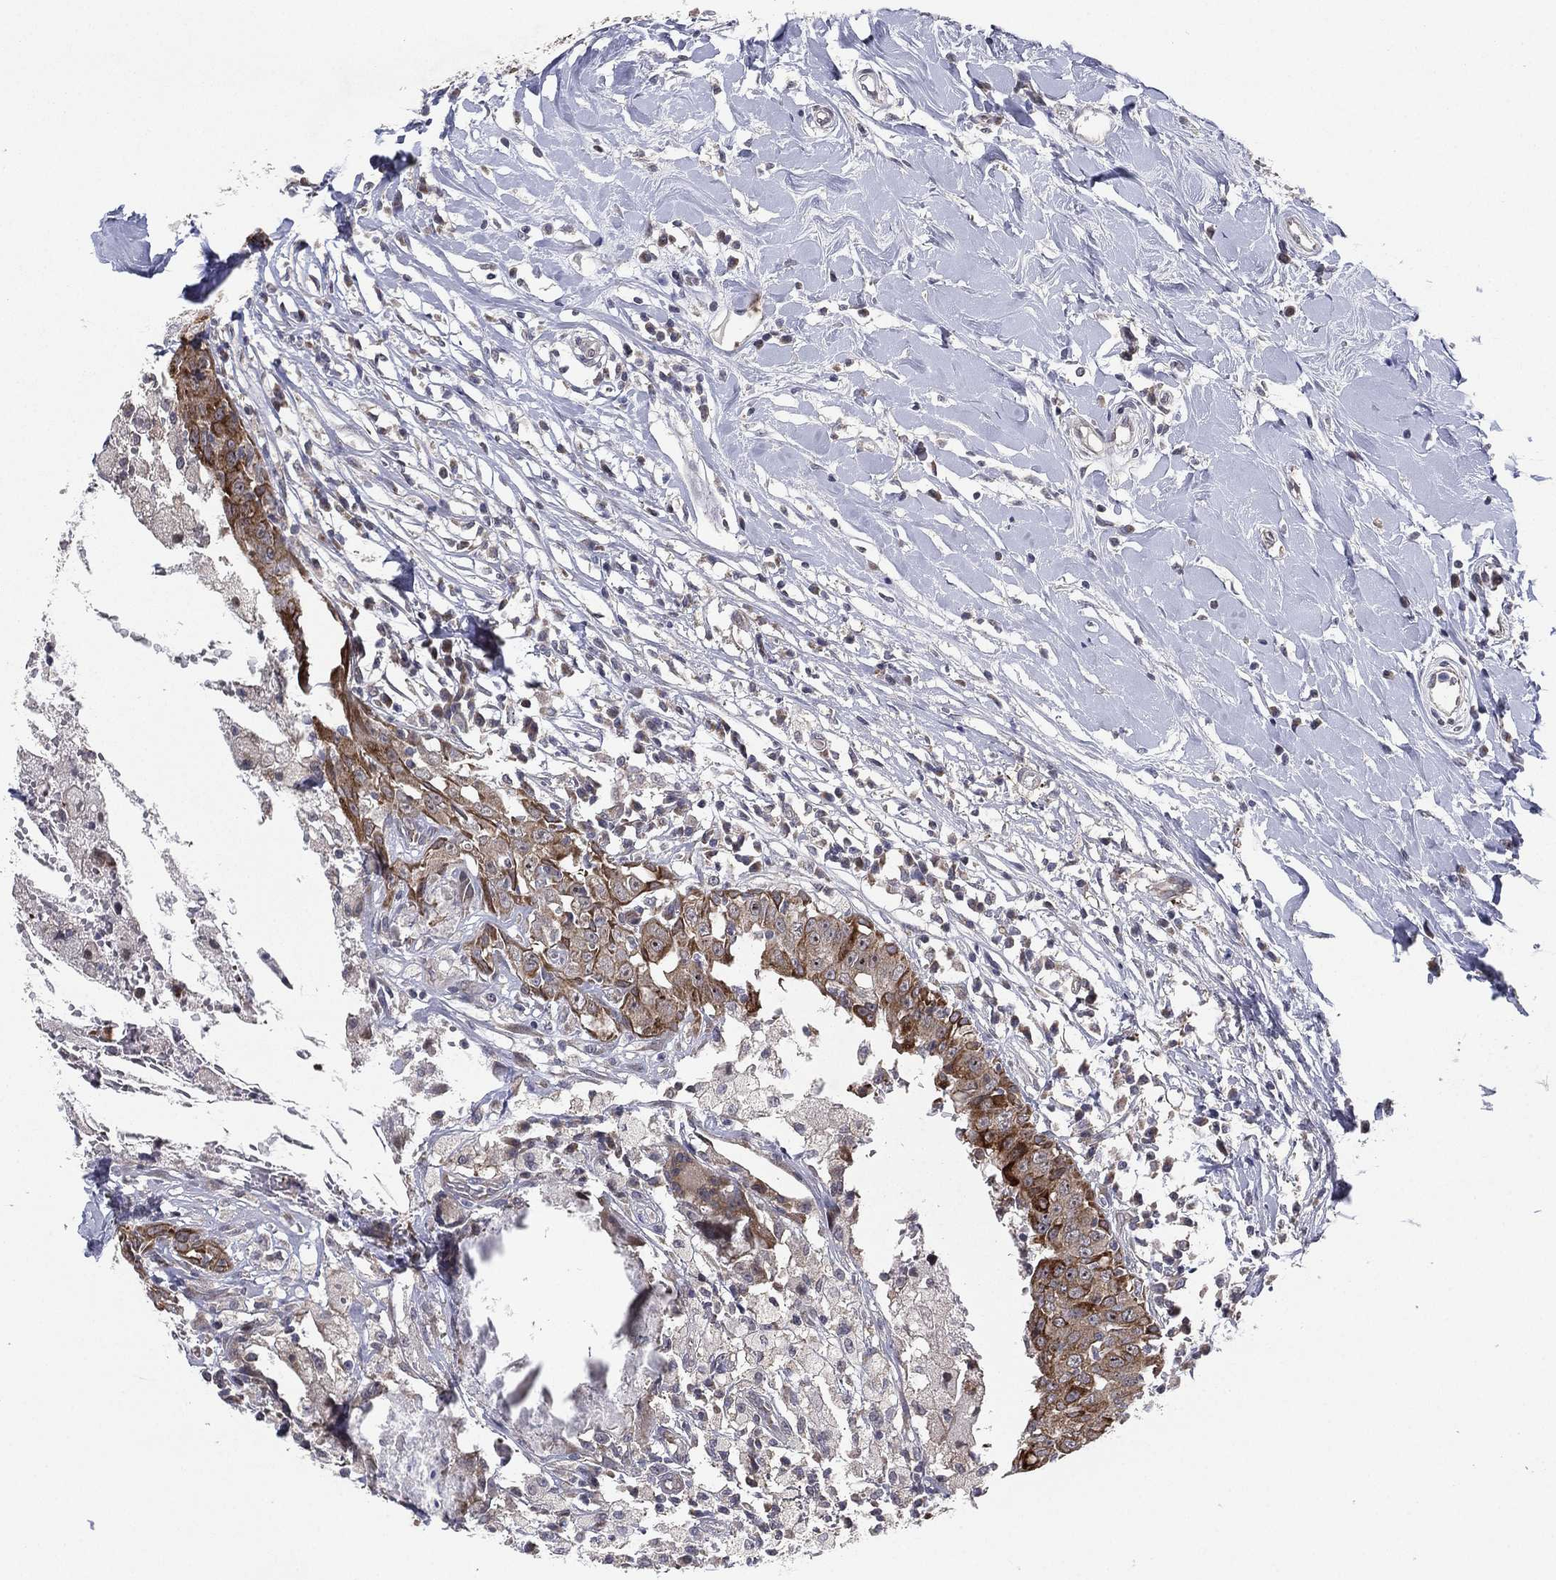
{"staining": {"intensity": "moderate", "quantity": "25%-75%", "location": "cytoplasmic/membranous"}, "tissue": "breast cancer", "cell_type": "Tumor cells", "image_type": "cancer", "snomed": [{"axis": "morphology", "description": "Duct carcinoma"}, {"axis": "topography", "description": "Breast"}], "caption": "IHC (DAB) staining of breast cancer displays moderate cytoplasmic/membranous protein positivity in about 25%-75% of tumor cells.", "gene": "KAT14", "patient": {"sex": "female", "age": 27}}